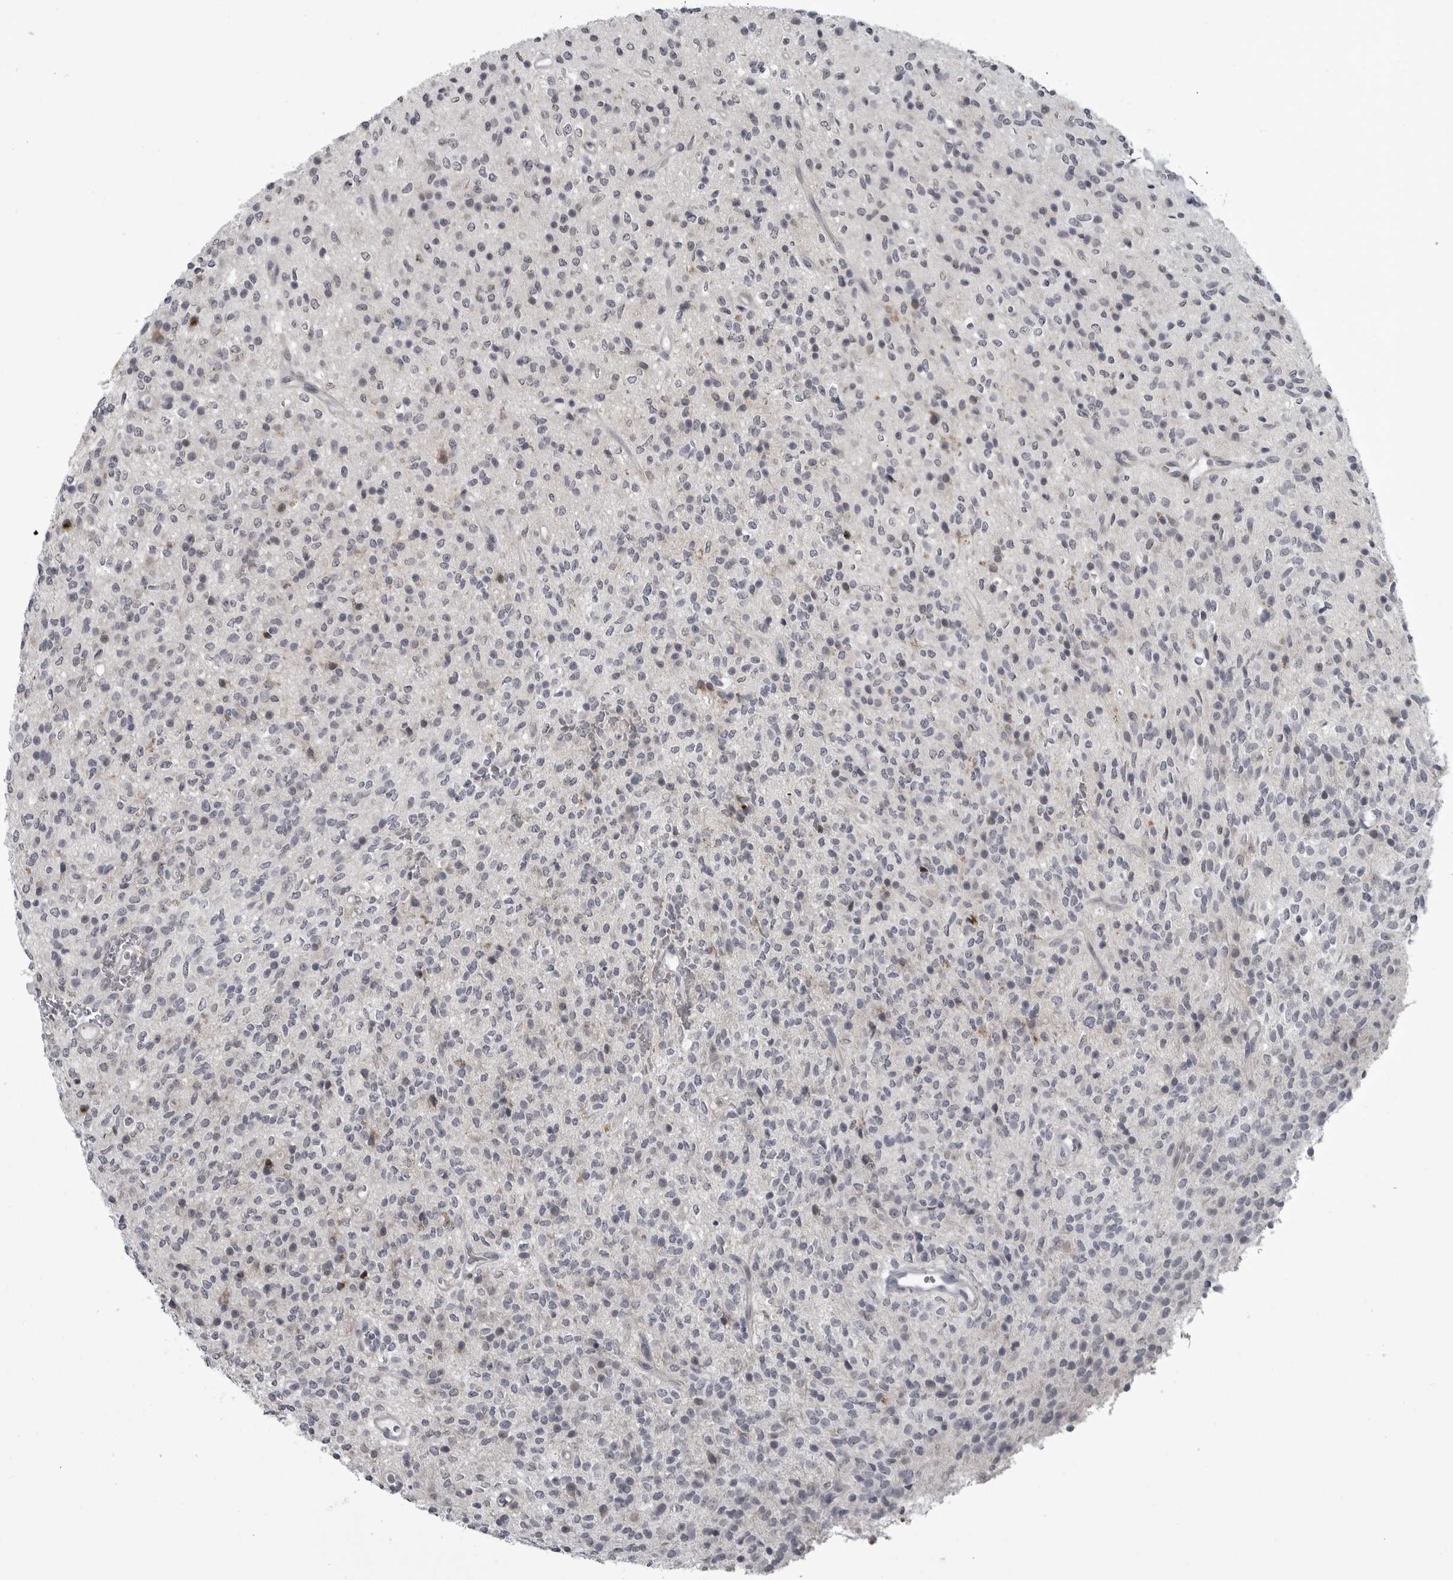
{"staining": {"intensity": "negative", "quantity": "none", "location": "none"}, "tissue": "glioma", "cell_type": "Tumor cells", "image_type": "cancer", "snomed": [{"axis": "morphology", "description": "Glioma, malignant, High grade"}, {"axis": "topography", "description": "Brain"}], "caption": "Immunohistochemistry micrograph of human malignant glioma (high-grade) stained for a protein (brown), which displays no positivity in tumor cells.", "gene": "LYSMD1", "patient": {"sex": "male", "age": 34}}